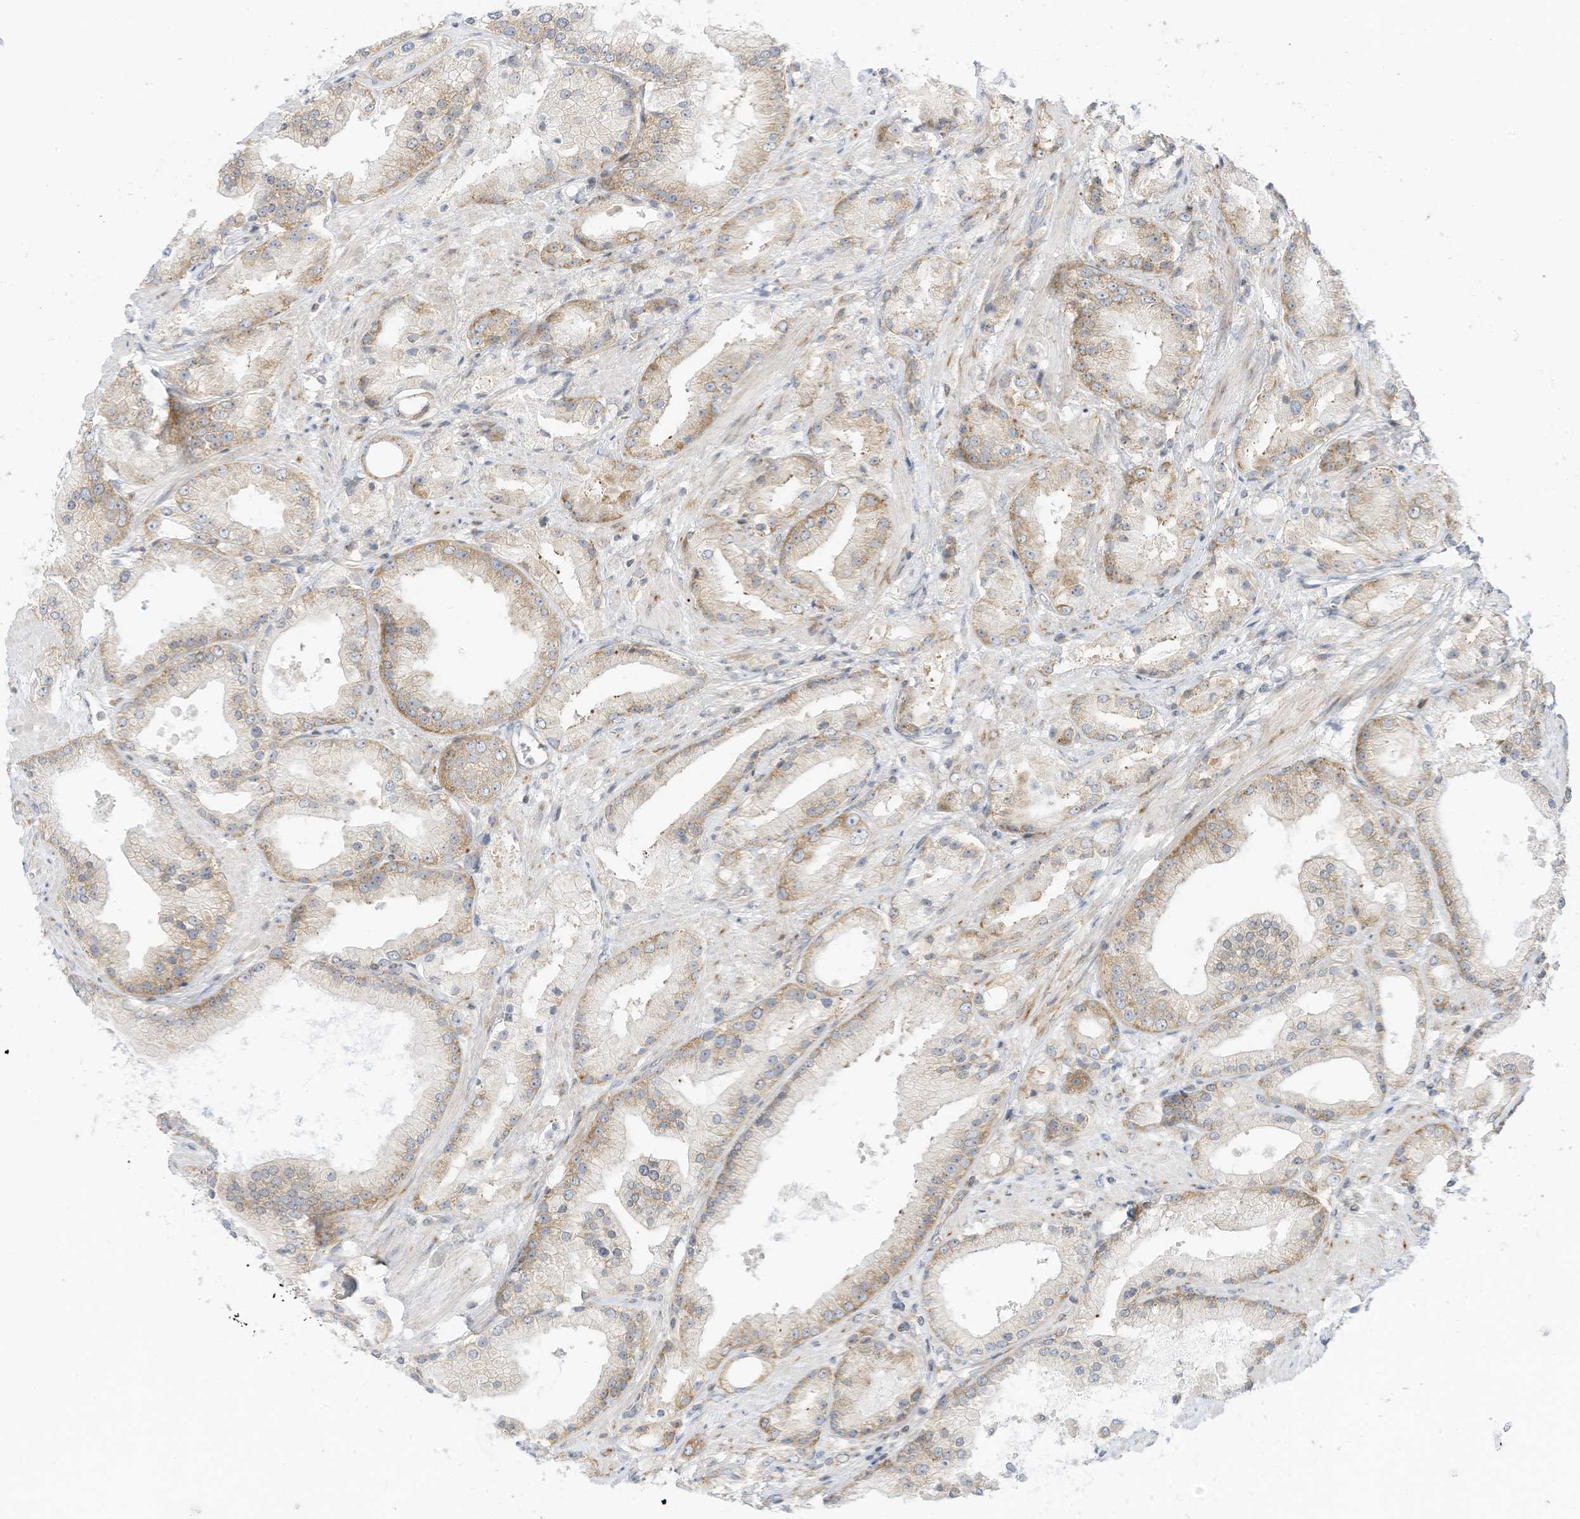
{"staining": {"intensity": "weak", "quantity": "25%-75%", "location": "cytoplasmic/membranous"}, "tissue": "prostate cancer", "cell_type": "Tumor cells", "image_type": "cancer", "snomed": [{"axis": "morphology", "description": "Adenocarcinoma, Low grade"}, {"axis": "topography", "description": "Prostate"}], "caption": "Immunohistochemical staining of prostate cancer (low-grade adenocarcinoma) demonstrates low levels of weak cytoplasmic/membranous protein staining in about 25%-75% of tumor cells. The staining was performed using DAB, with brown indicating positive protein expression. Nuclei are stained blue with hematoxylin.", "gene": "EDF1", "patient": {"sex": "male", "age": 67}}